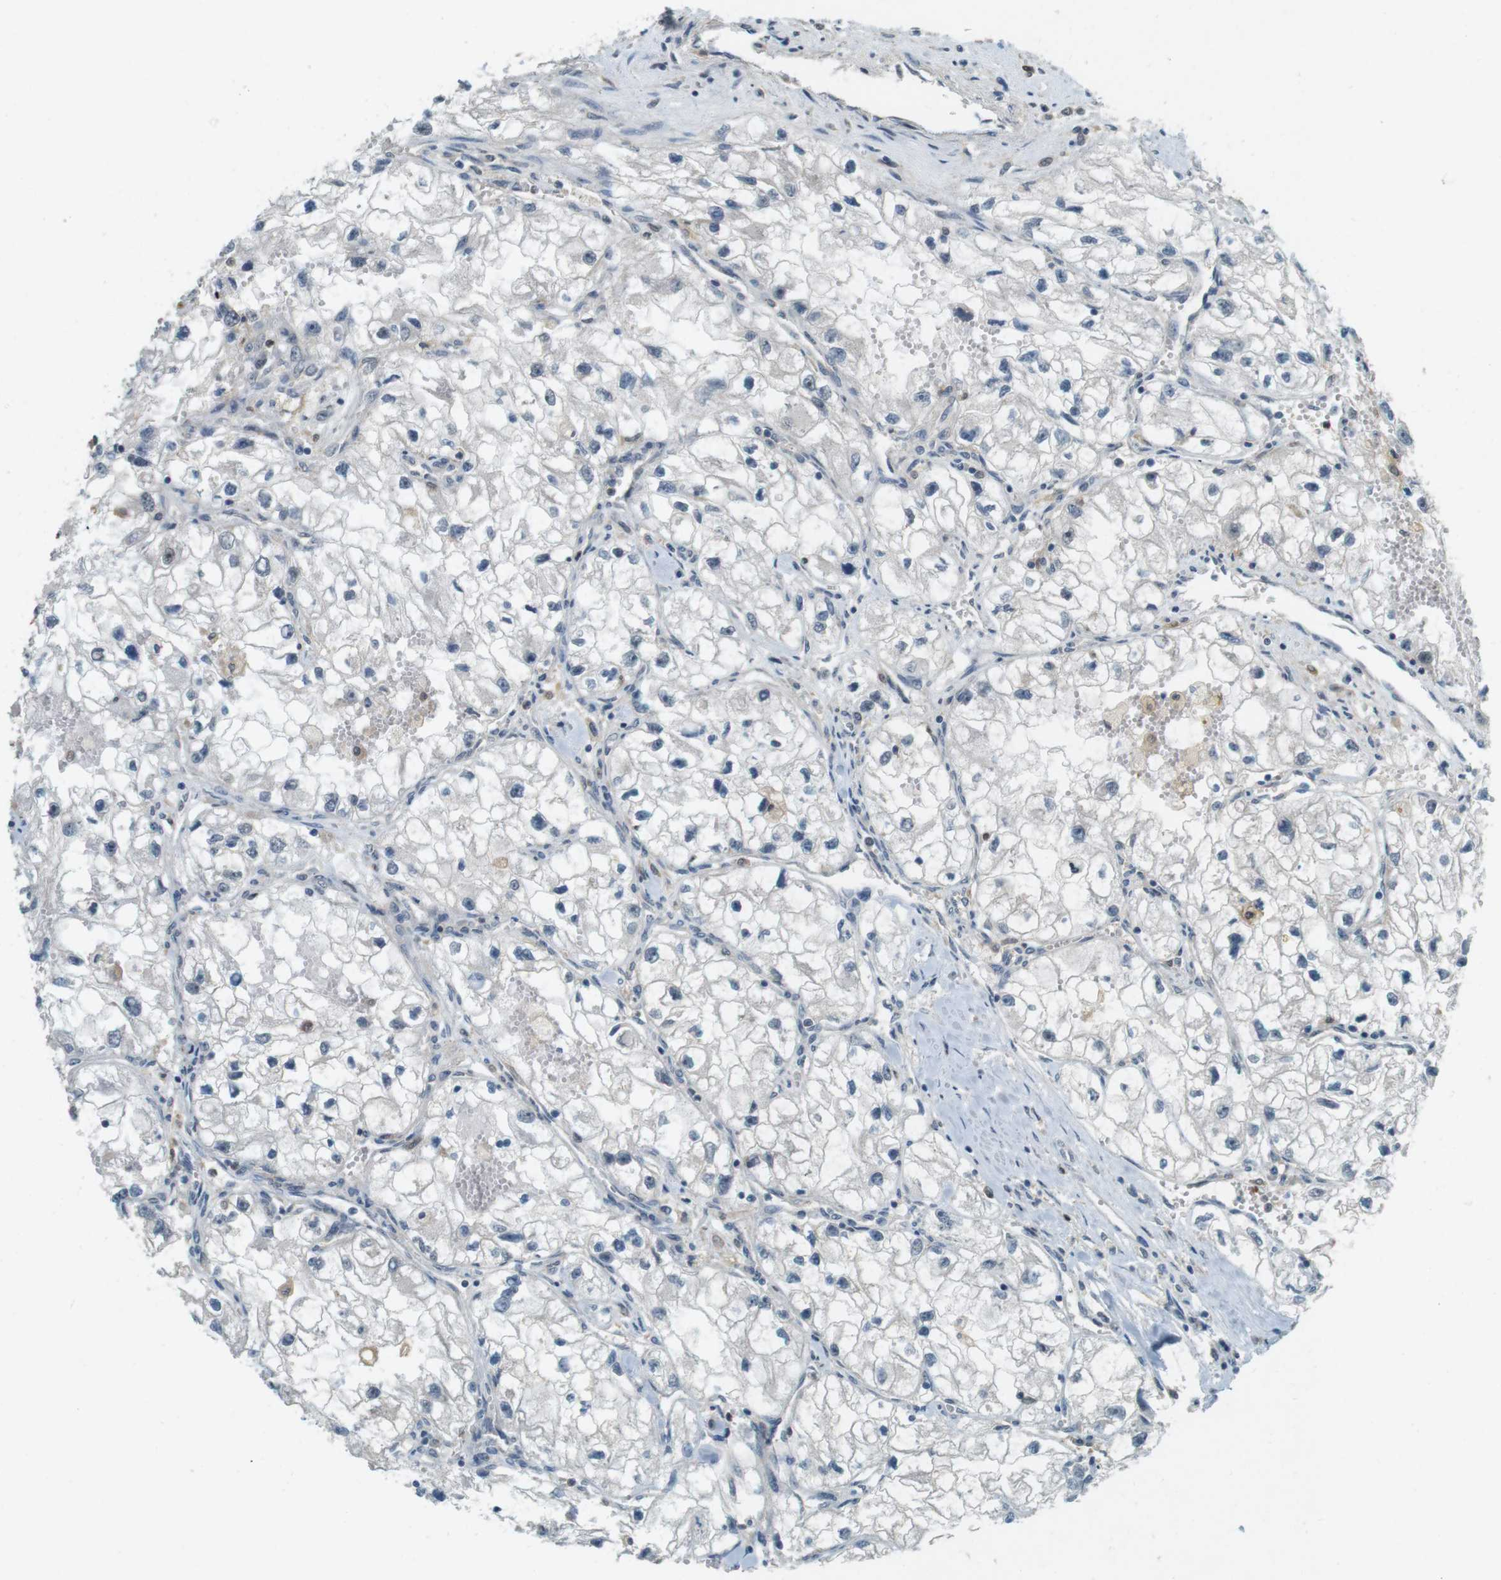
{"staining": {"intensity": "negative", "quantity": "none", "location": "none"}, "tissue": "renal cancer", "cell_type": "Tumor cells", "image_type": "cancer", "snomed": [{"axis": "morphology", "description": "Adenocarcinoma, NOS"}, {"axis": "topography", "description": "Kidney"}], "caption": "Micrograph shows no protein positivity in tumor cells of adenocarcinoma (renal) tissue. The staining was performed using DAB to visualize the protein expression in brown, while the nuclei were stained in blue with hematoxylin (Magnification: 20x).", "gene": "CDK14", "patient": {"sex": "female", "age": 70}}